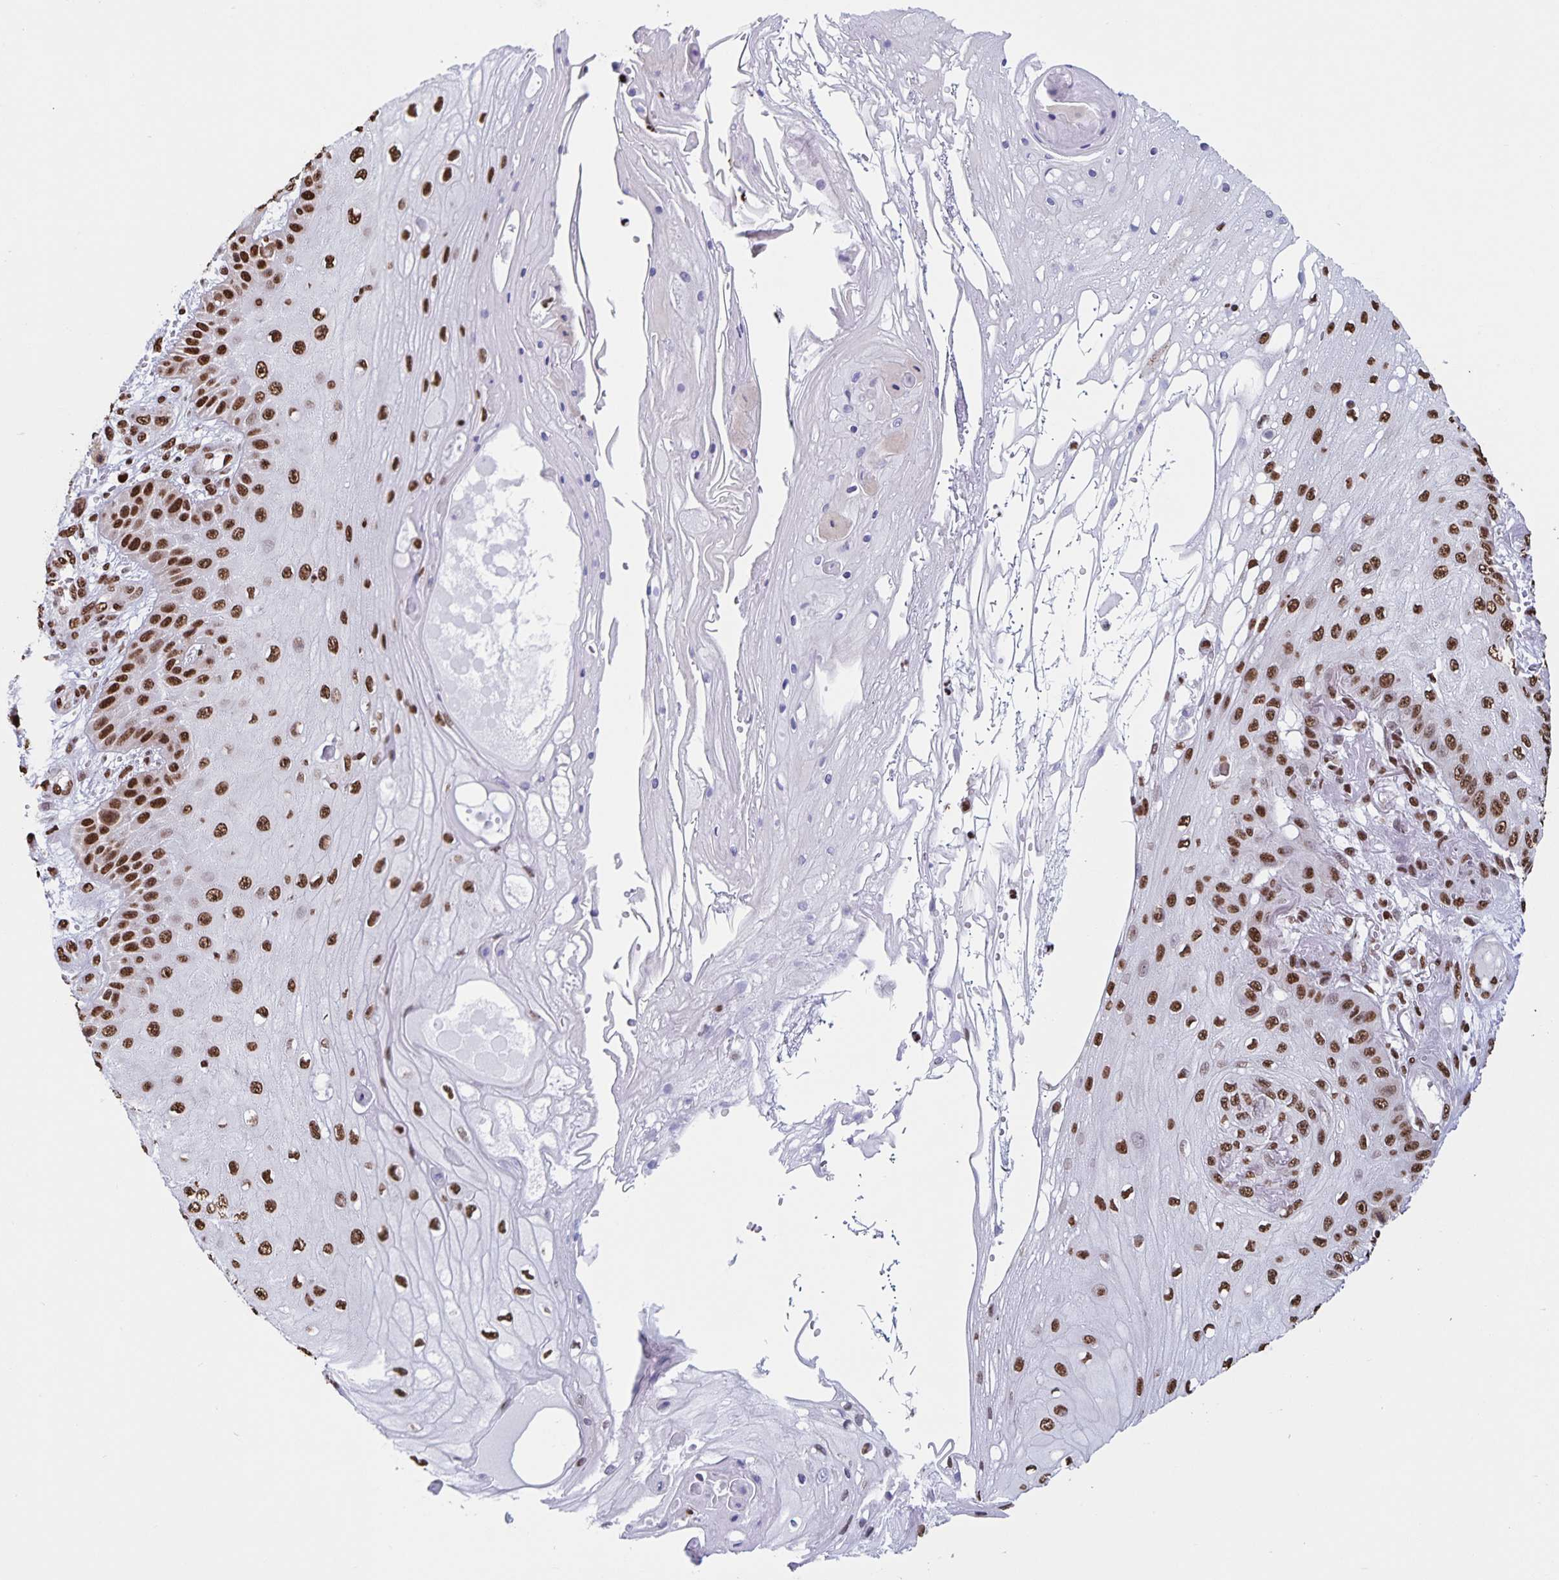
{"staining": {"intensity": "strong", "quantity": ">75%", "location": "nuclear"}, "tissue": "skin cancer", "cell_type": "Tumor cells", "image_type": "cancer", "snomed": [{"axis": "morphology", "description": "Squamous cell carcinoma, NOS"}, {"axis": "topography", "description": "Skin"}], "caption": "Approximately >75% of tumor cells in squamous cell carcinoma (skin) show strong nuclear protein expression as visualized by brown immunohistochemical staining.", "gene": "DUT", "patient": {"sex": "male", "age": 70}}